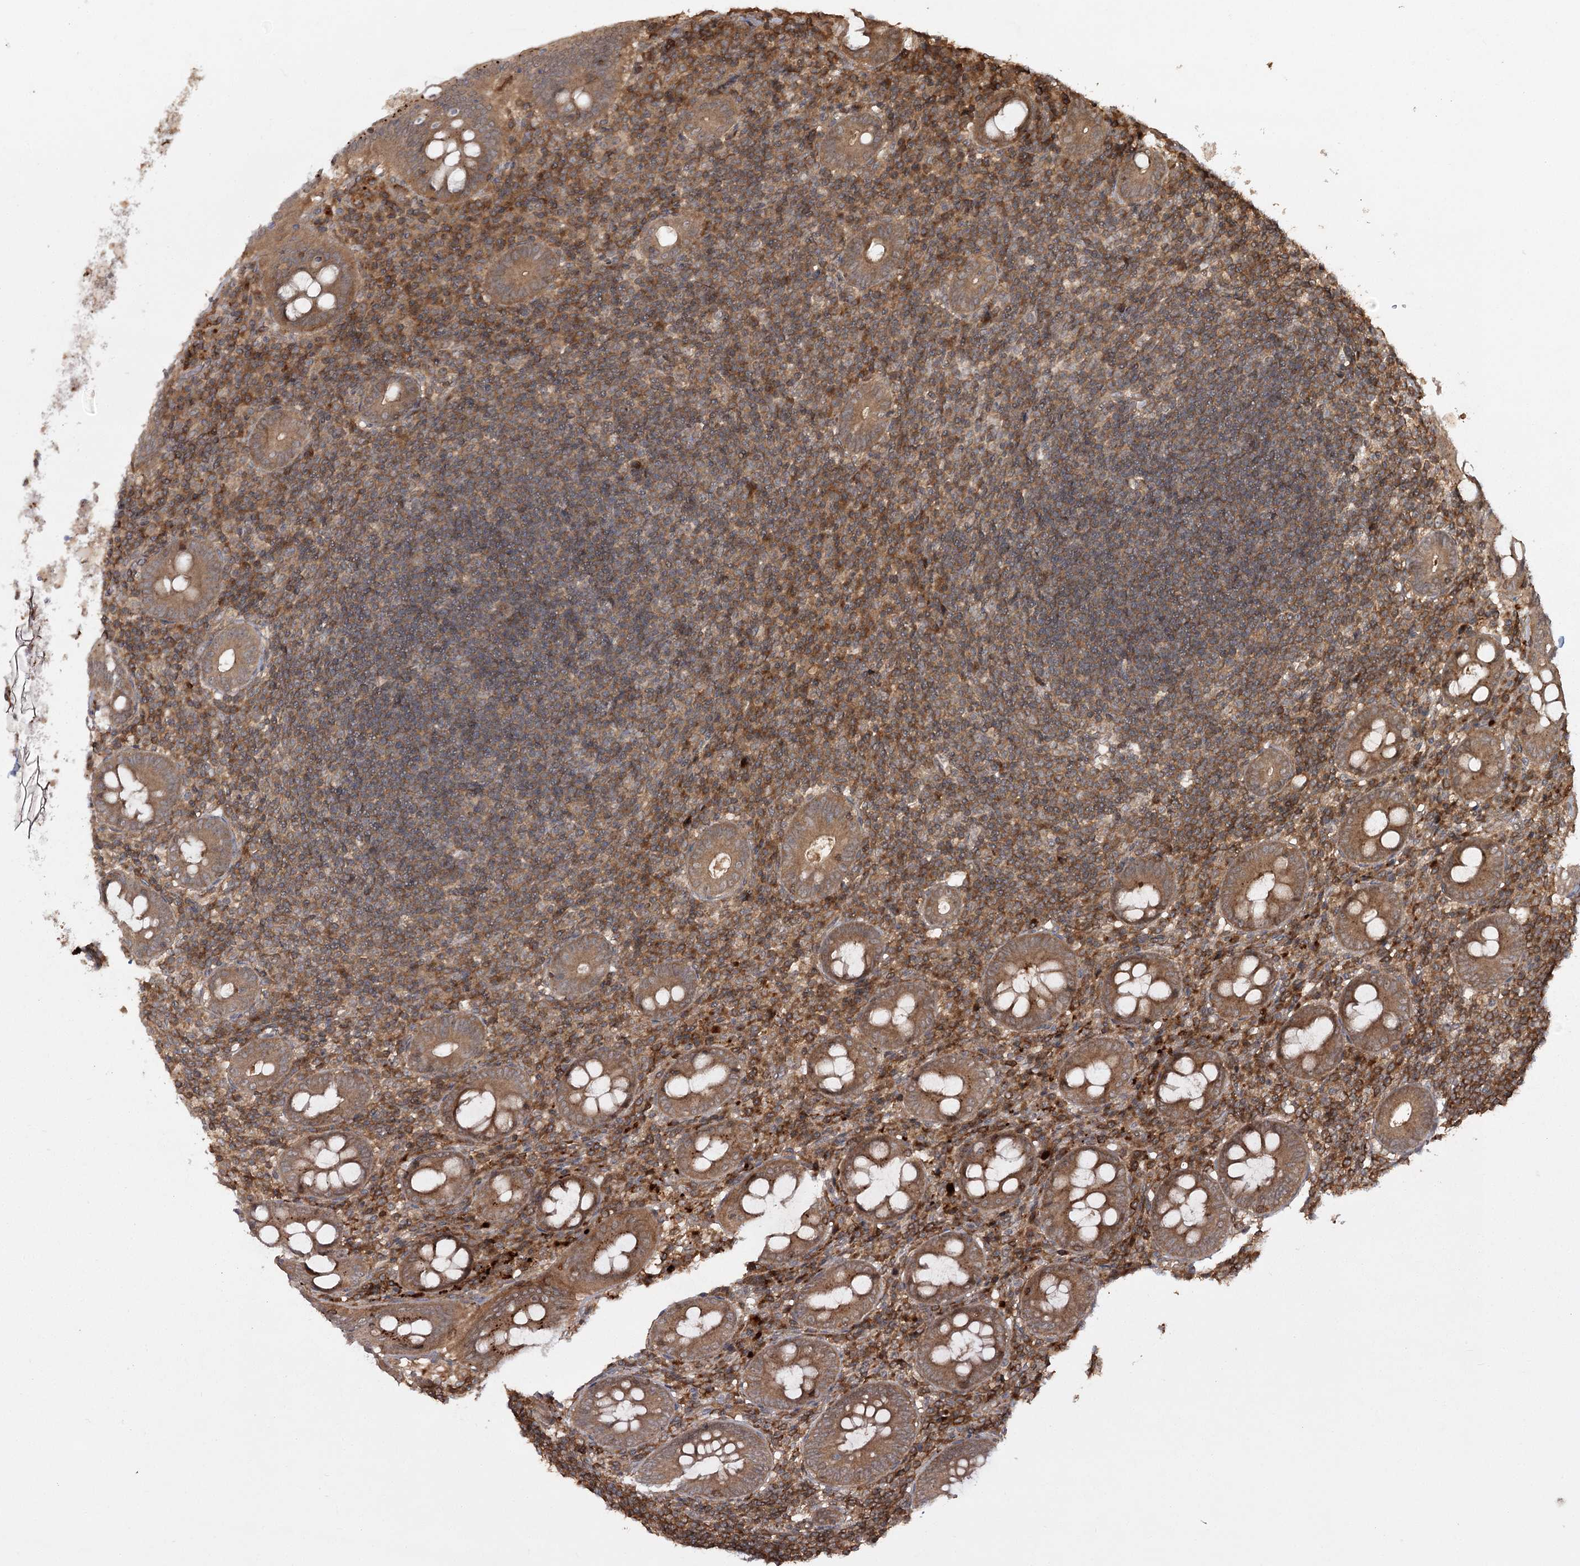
{"staining": {"intensity": "moderate", "quantity": ">75%", "location": "cytoplasmic/membranous"}, "tissue": "appendix", "cell_type": "Glandular cells", "image_type": "normal", "snomed": [{"axis": "morphology", "description": "Normal tissue, NOS"}, {"axis": "topography", "description": "Appendix"}], "caption": "This is a histology image of IHC staining of benign appendix, which shows moderate expression in the cytoplasmic/membranous of glandular cells.", "gene": "MDFIC", "patient": {"sex": "female", "age": 54}}